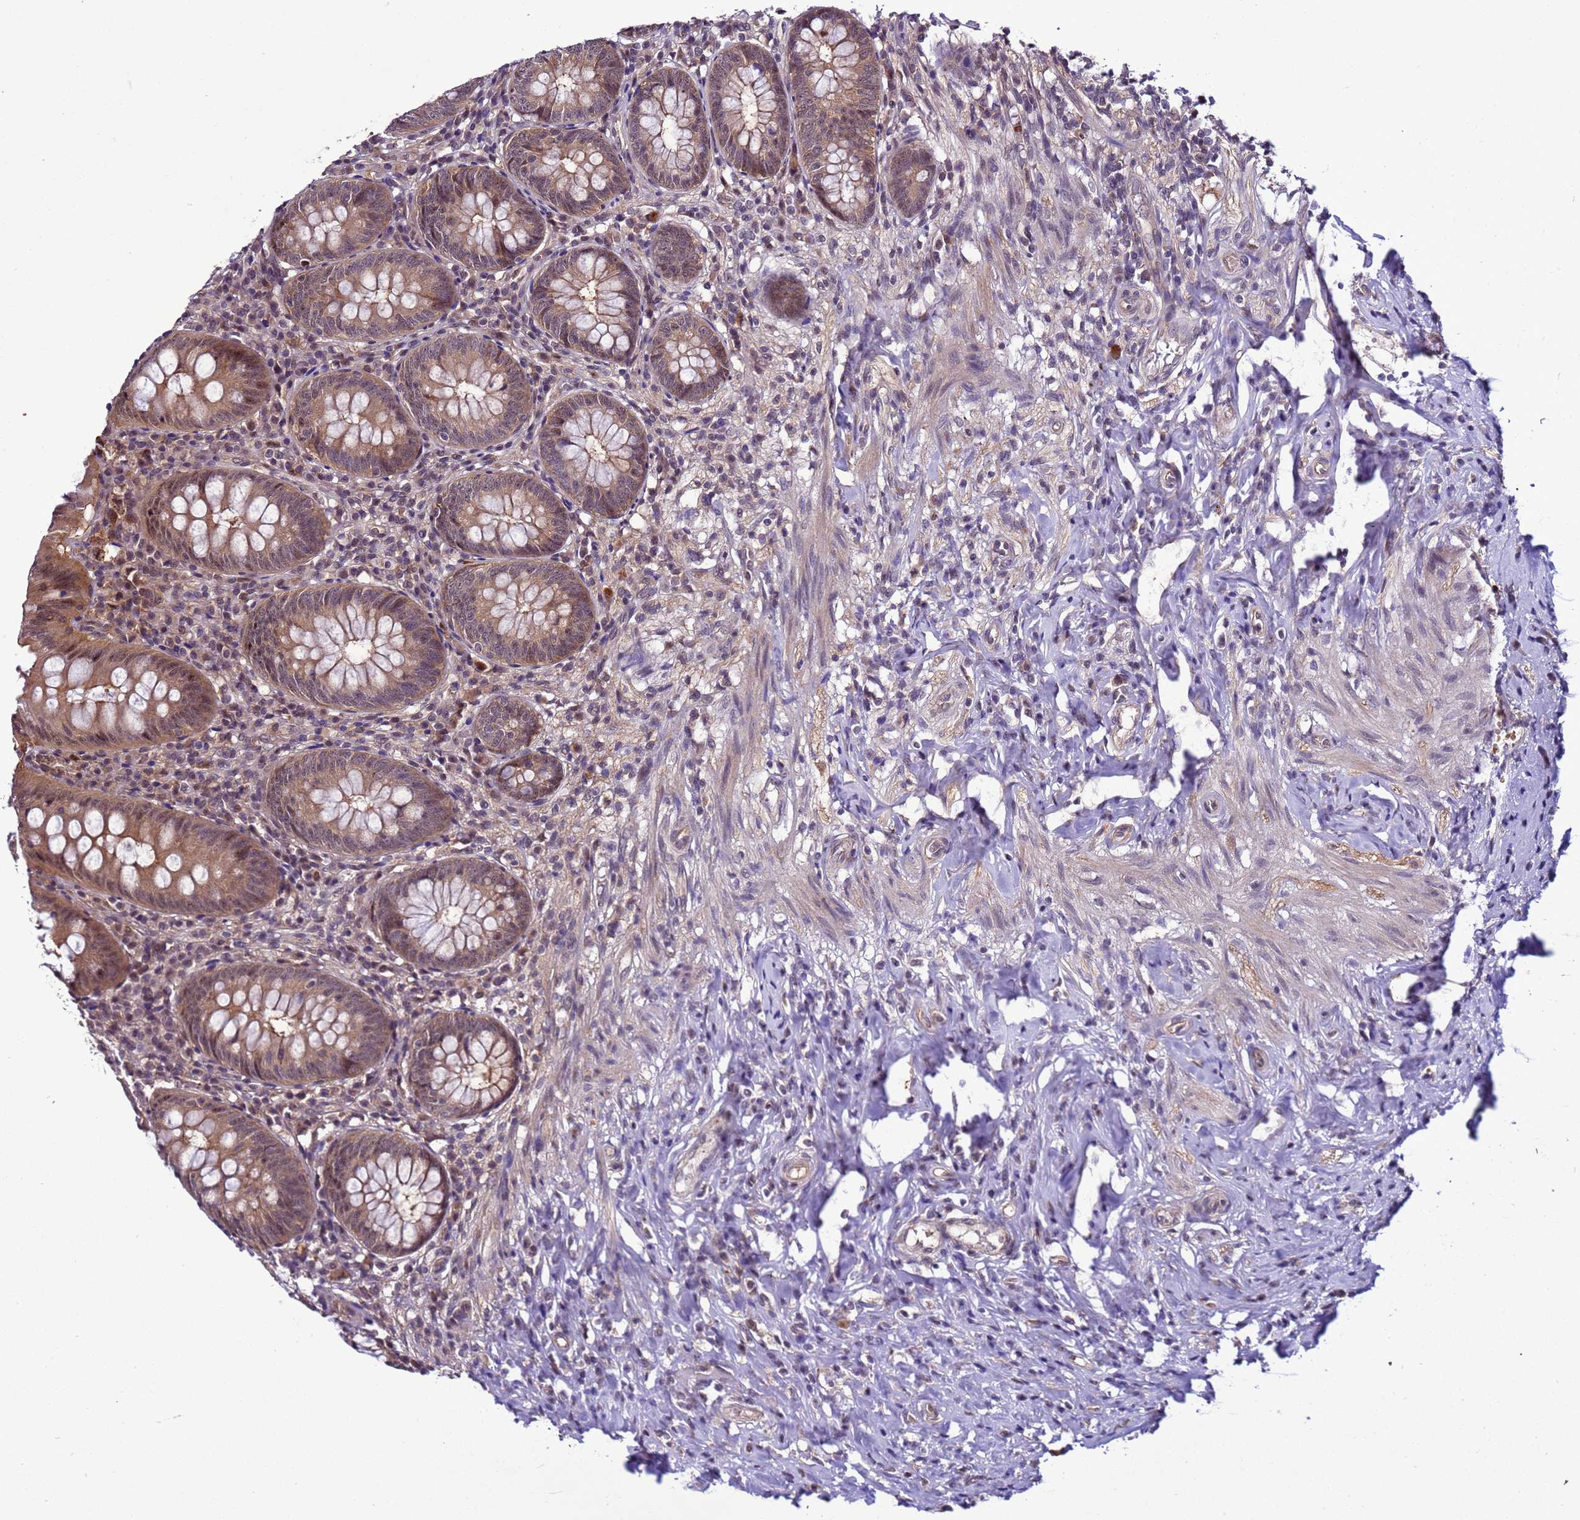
{"staining": {"intensity": "moderate", "quantity": ">75%", "location": "cytoplasmic/membranous,nuclear"}, "tissue": "appendix", "cell_type": "Glandular cells", "image_type": "normal", "snomed": [{"axis": "morphology", "description": "Normal tissue, NOS"}, {"axis": "topography", "description": "Appendix"}], "caption": "A high-resolution image shows immunohistochemistry staining of benign appendix, which shows moderate cytoplasmic/membranous,nuclear positivity in approximately >75% of glandular cells.", "gene": "GEN1", "patient": {"sex": "female", "age": 54}}